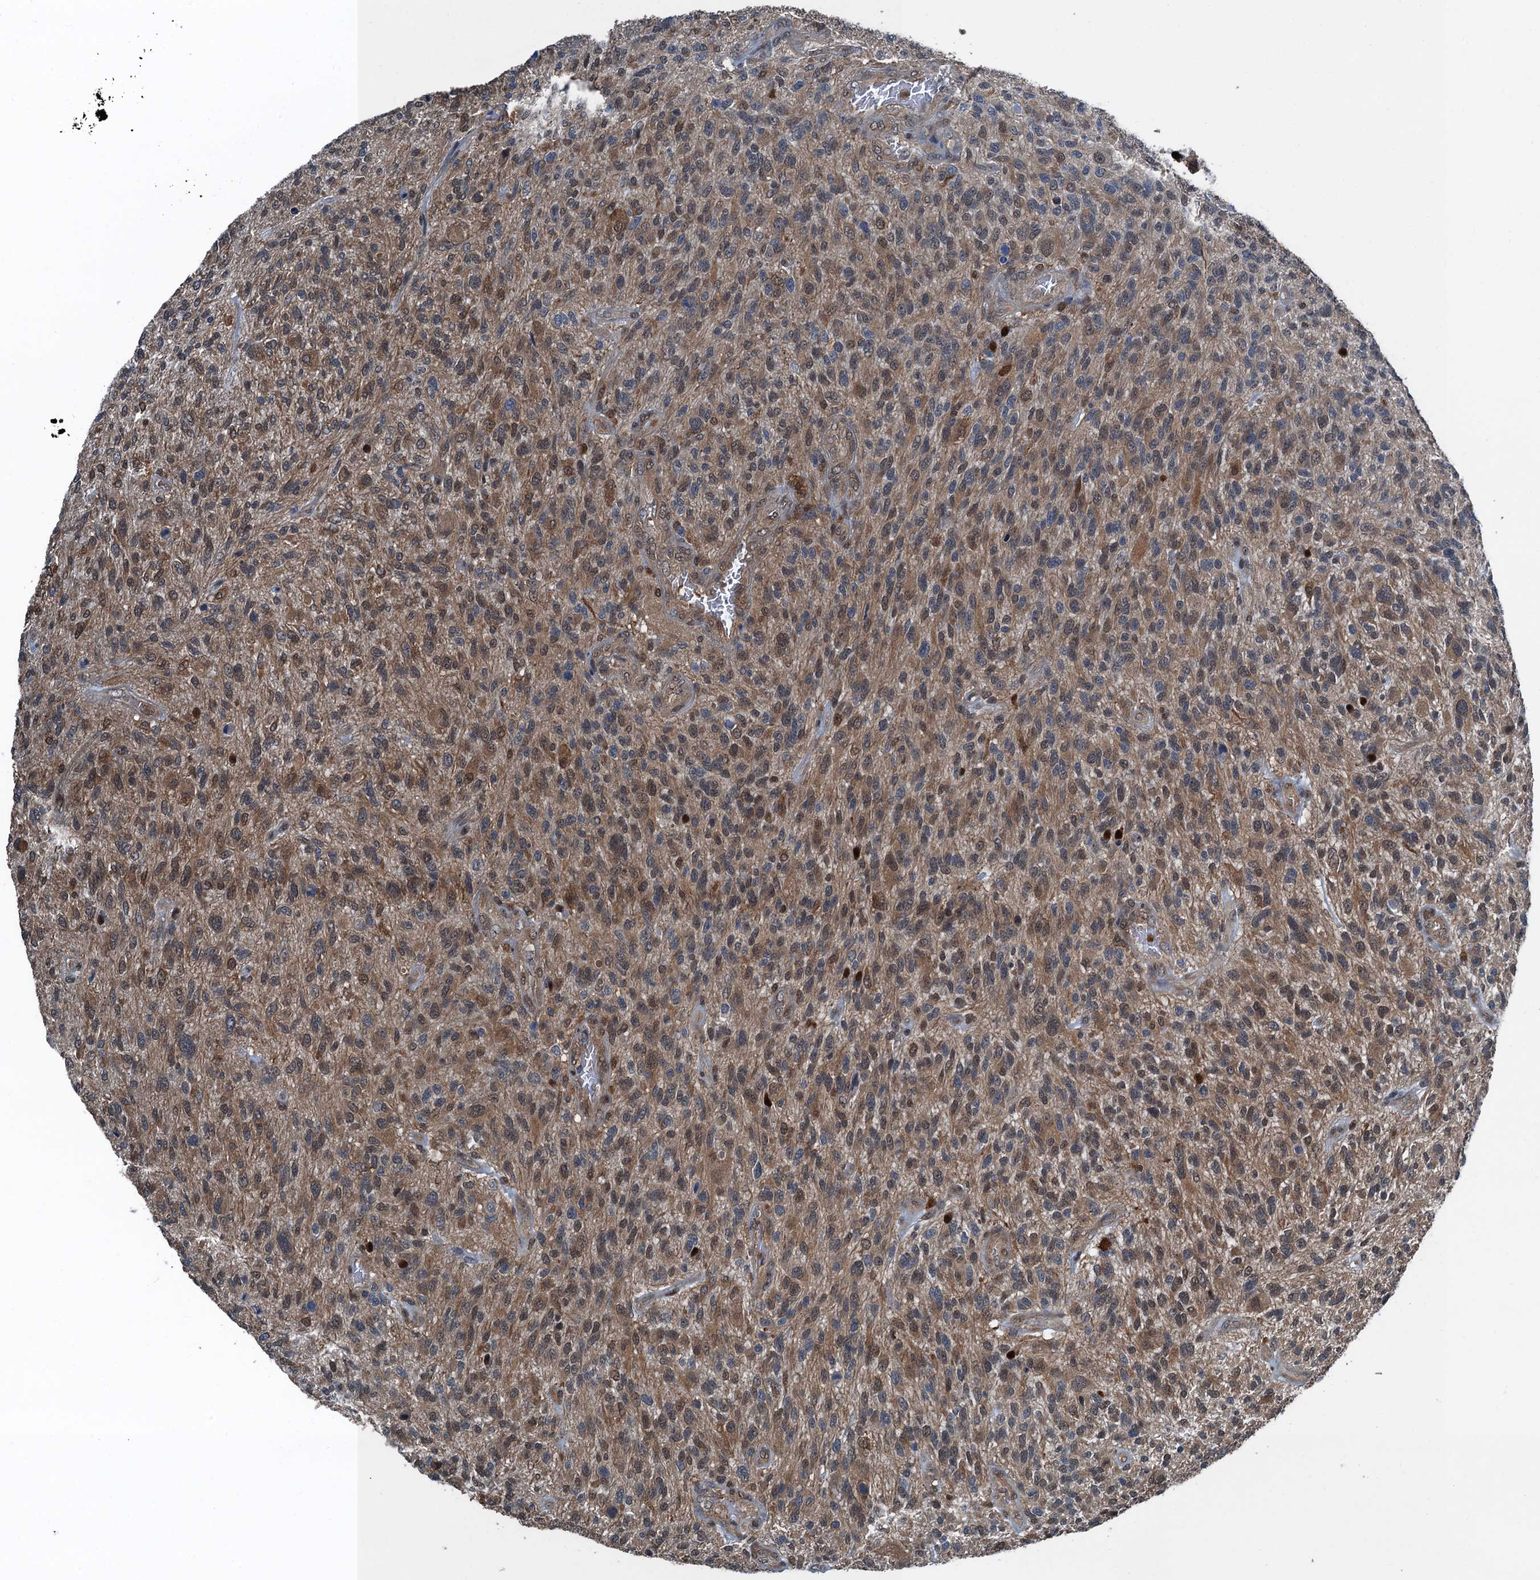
{"staining": {"intensity": "moderate", "quantity": ">75%", "location": "cytoplasmic/membranous,nuclear"}, "tissue": "glioma", "cell_type": "Tumor cells", "image_type": "cancer", "snomed": [{"axis": "morphology", "description": "Glioma, malignant, High grade"}, {"axis": "topography", "description": "Brain"}], "caption": "An immunohistochemistry photomicrograph of tumor tissue is shown. Protein staining in brown shows moderate cytoplasmic/membranous and nuclear positivity in malignant glioma (high-grade) within tumor cells.", "gene": "RNH1", "patient": {"sex": "male", "age": 47}}